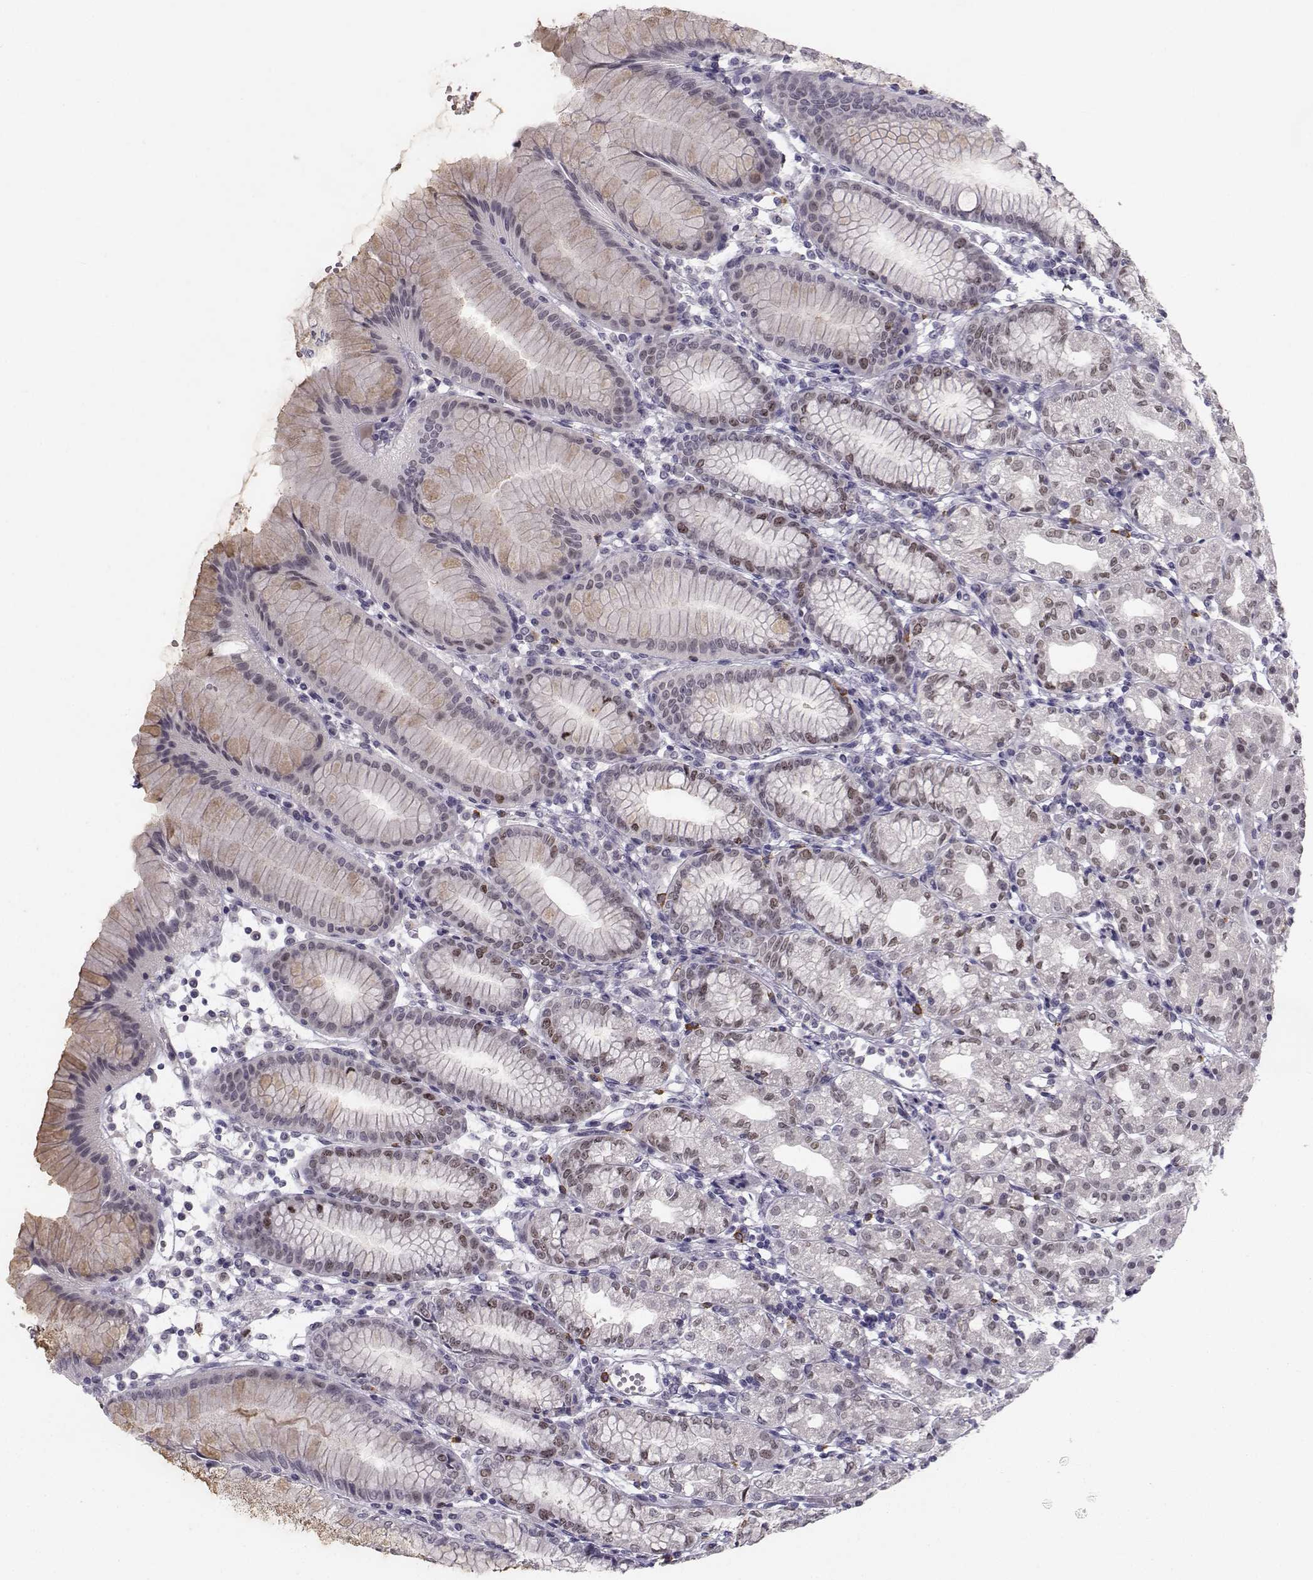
{"staining": {"intensity": "moderate", "quantity": "<25%", "location": "cytoplasmic/membranous,nuclear"}, "tissue": "stomach", "cell_type": "Glandular cells", "image_type": "normal", "snomed": [{"axis": "morphology", "description": "Normal tissue, NOS"}, {"axis": "topography", "description": "Skeletal muscle"}, {"axis": "topography", "description": "Stomach"}], "caption": "Protein expression analysis of unremarkable human stomach reveals moderate cytoplasmic/membranous,nuclear positivity in approximately <25% of glandular cells.", "gene": "LRP8", "patient": {"sex": "female", "age": 57}}